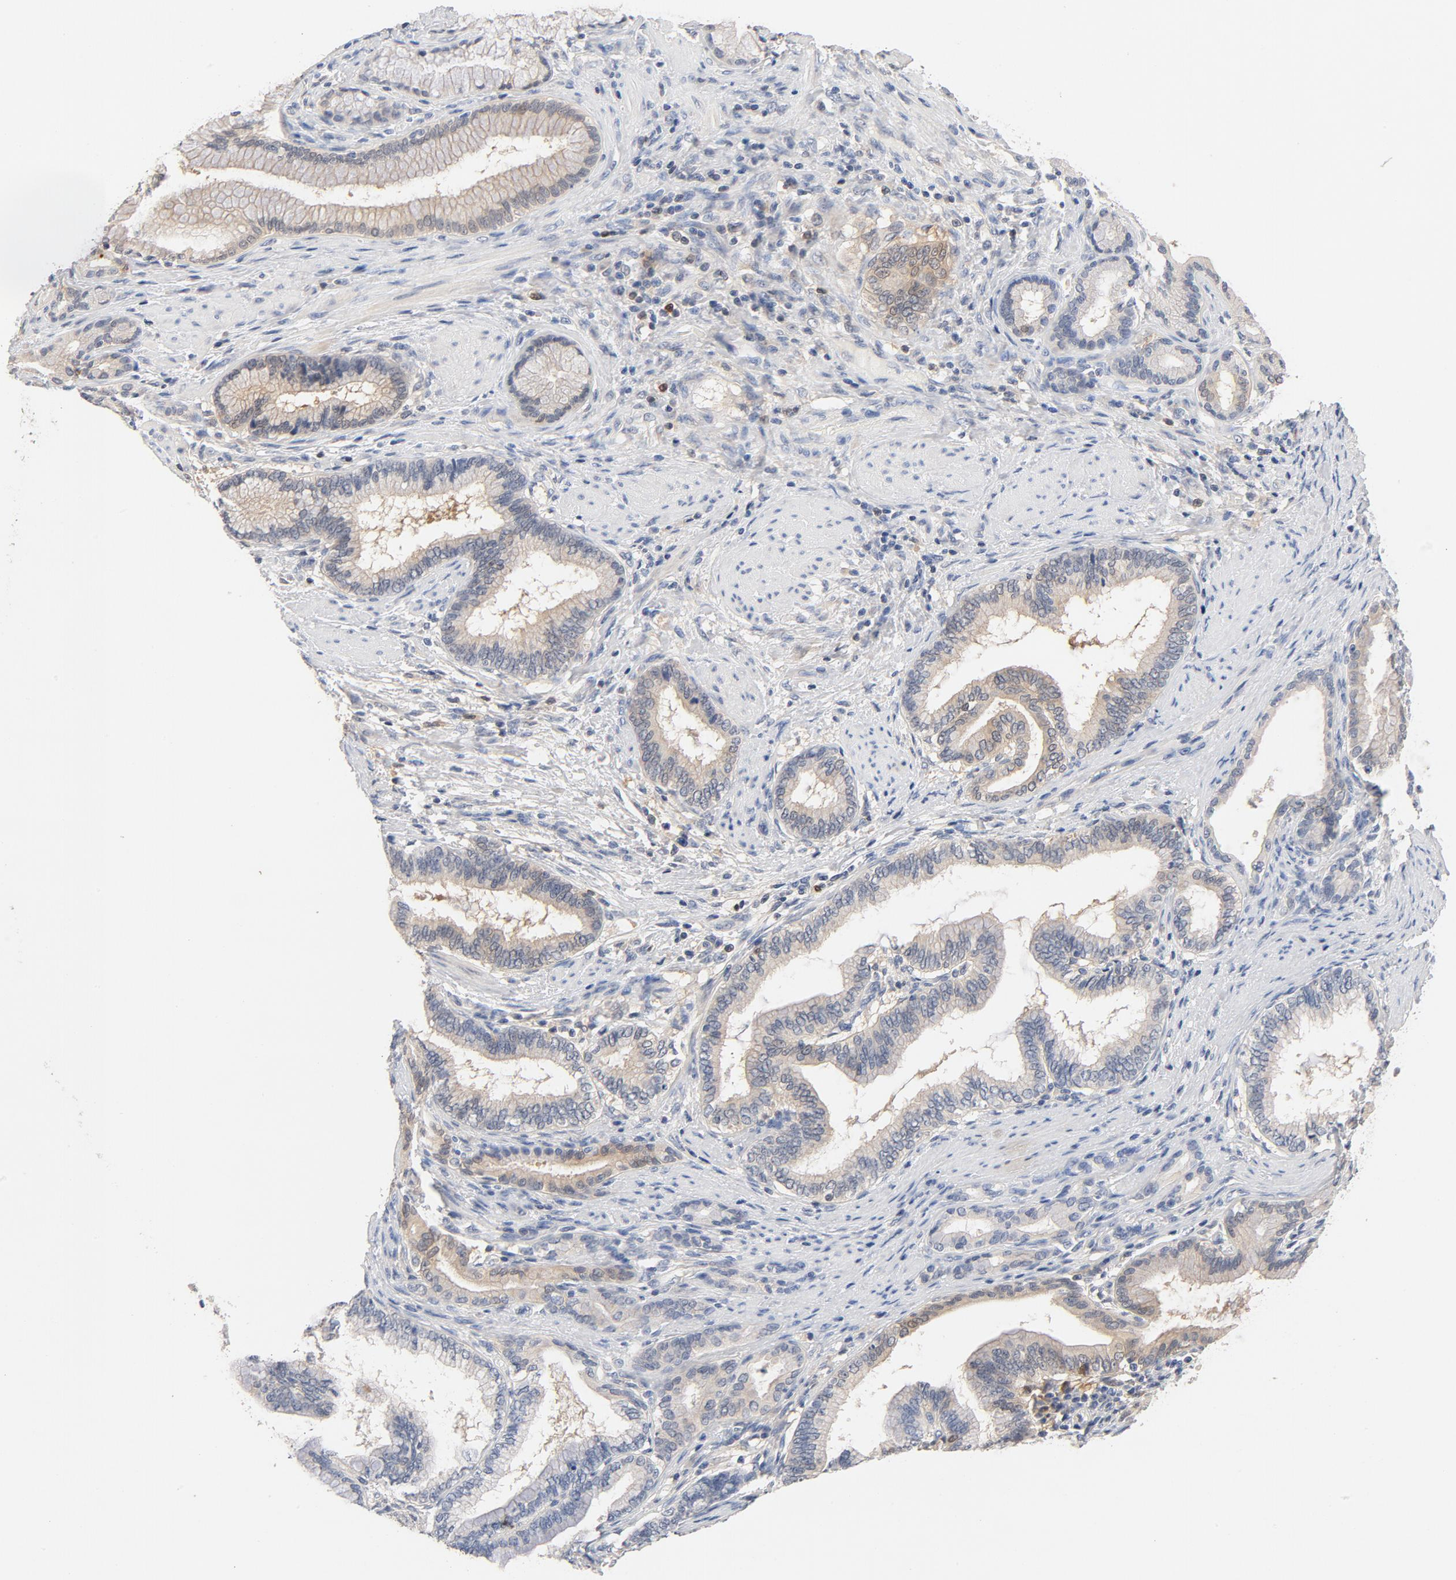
{"staining": {"intensity": "weak", "quantity": "25%-75%", "location": "cytoplasmic/membranous"}, "tissue": "pancreatic cancer", "cell_type": "Tumor cells", "image_type": "cancer", "snomed": [{"axis": "morphology", "description": "Adenocarcinoma, NOS"}, {"axis": "topography", "description": "Pancreas"}], "caption": "Immunohistochemical staining of pancreatic cancer (adenocarcinoma) reveals low levels of weak cytoplasmic/membranous protein staining in about 25%-75% of tumor cells.", "gene": "STAT1", "patient": {"sex": "female", "age": 64}}